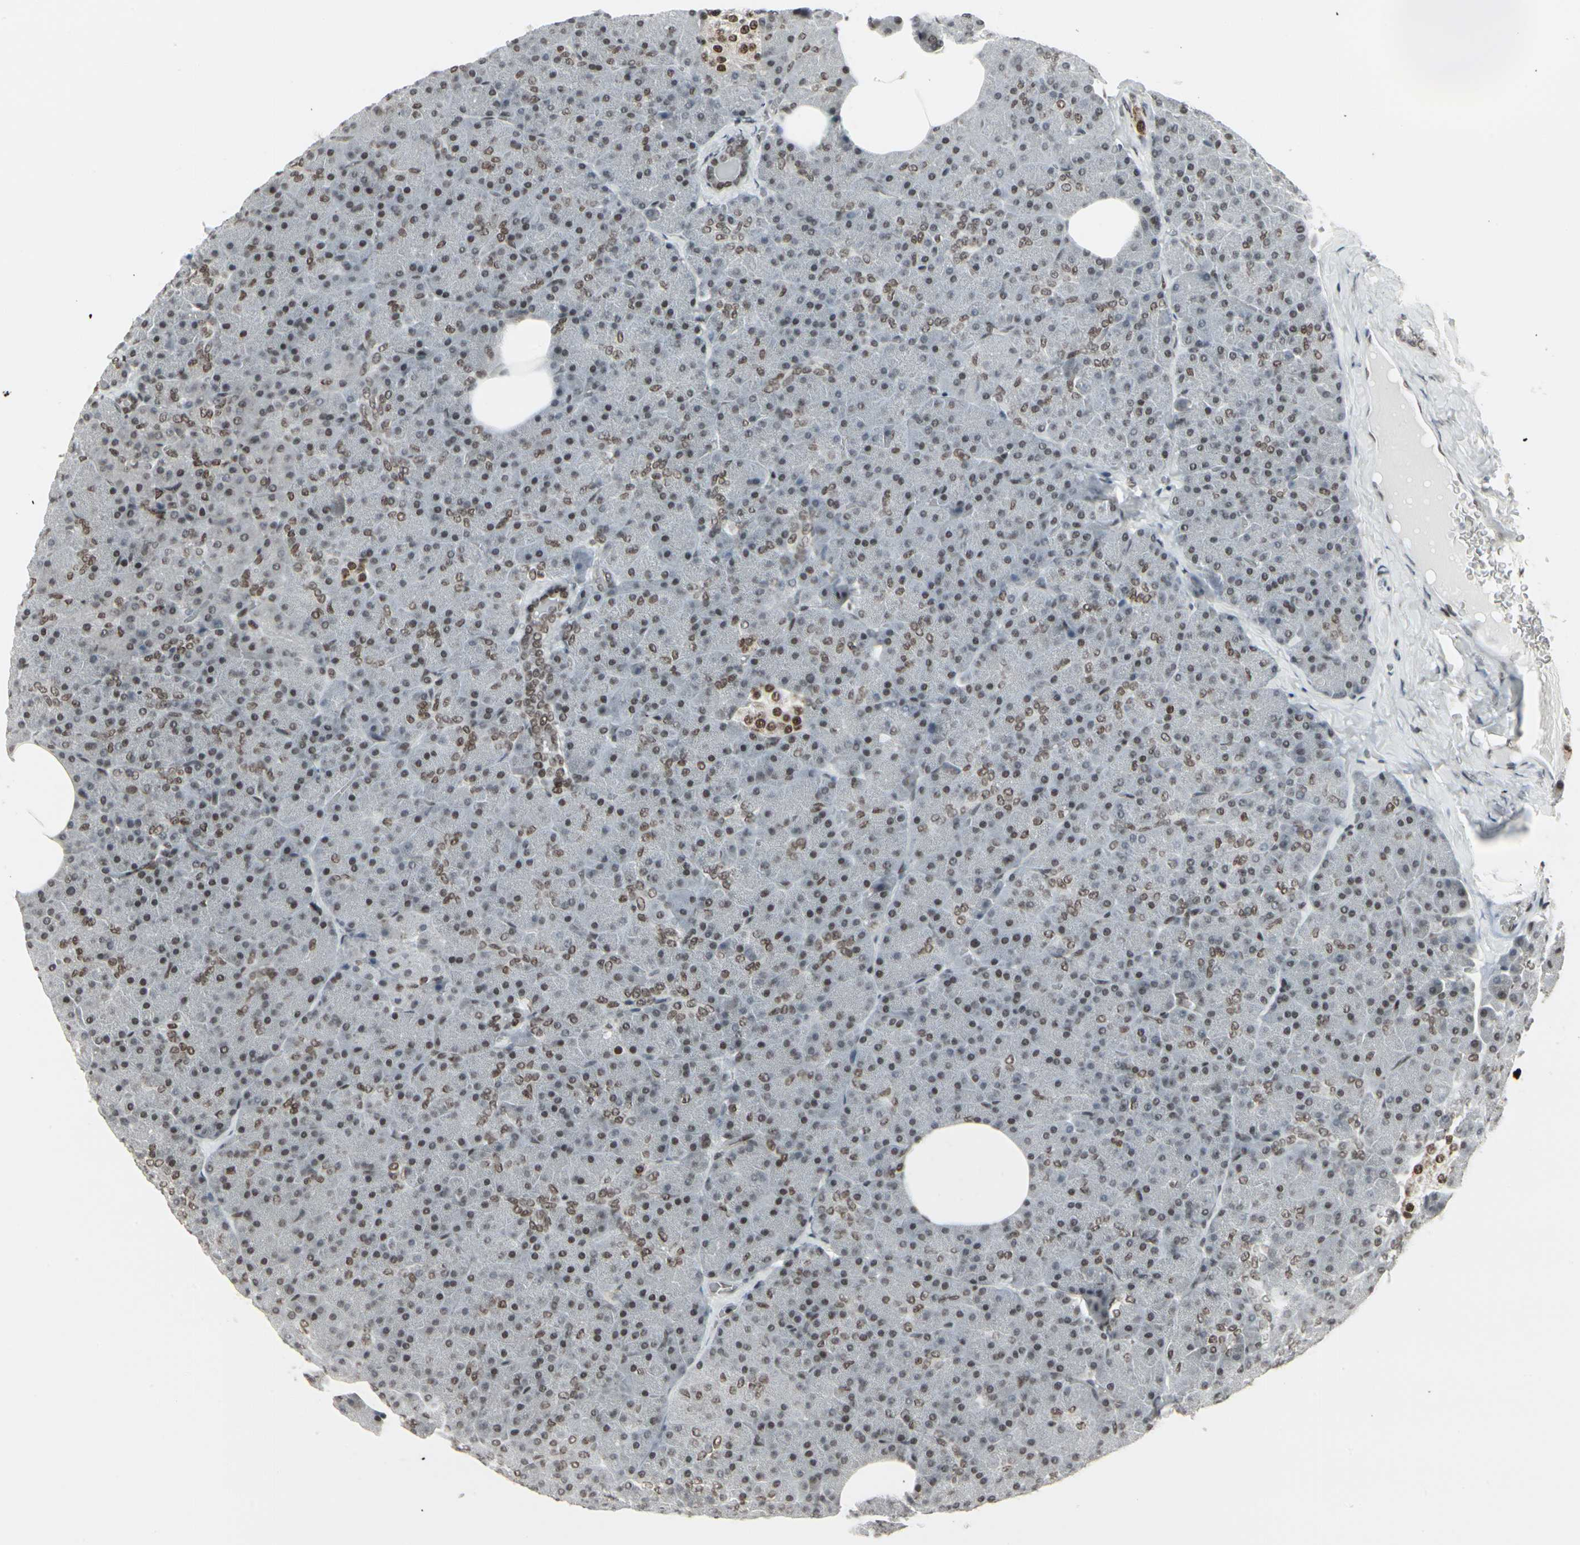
{"staining": {"intensity": "strong", "quantity": ">75%", "location": "nuclear"}, "tissue": "pancreas", "cell_type": "Exocrine glandular cells", "image_type": "normal", "snomed": [{"axis": "morphology", "description": "Normal tissue, NOS"}, {"axis": "topography", "description": "Pancreas"}], "caption": "Exocrine glandular cells show high levels of strong nuclear positivity in approximately >75% of cells in benign pancreas.", "gene": "HMG20A", "patient": {"sex": "female", "age": 35}}